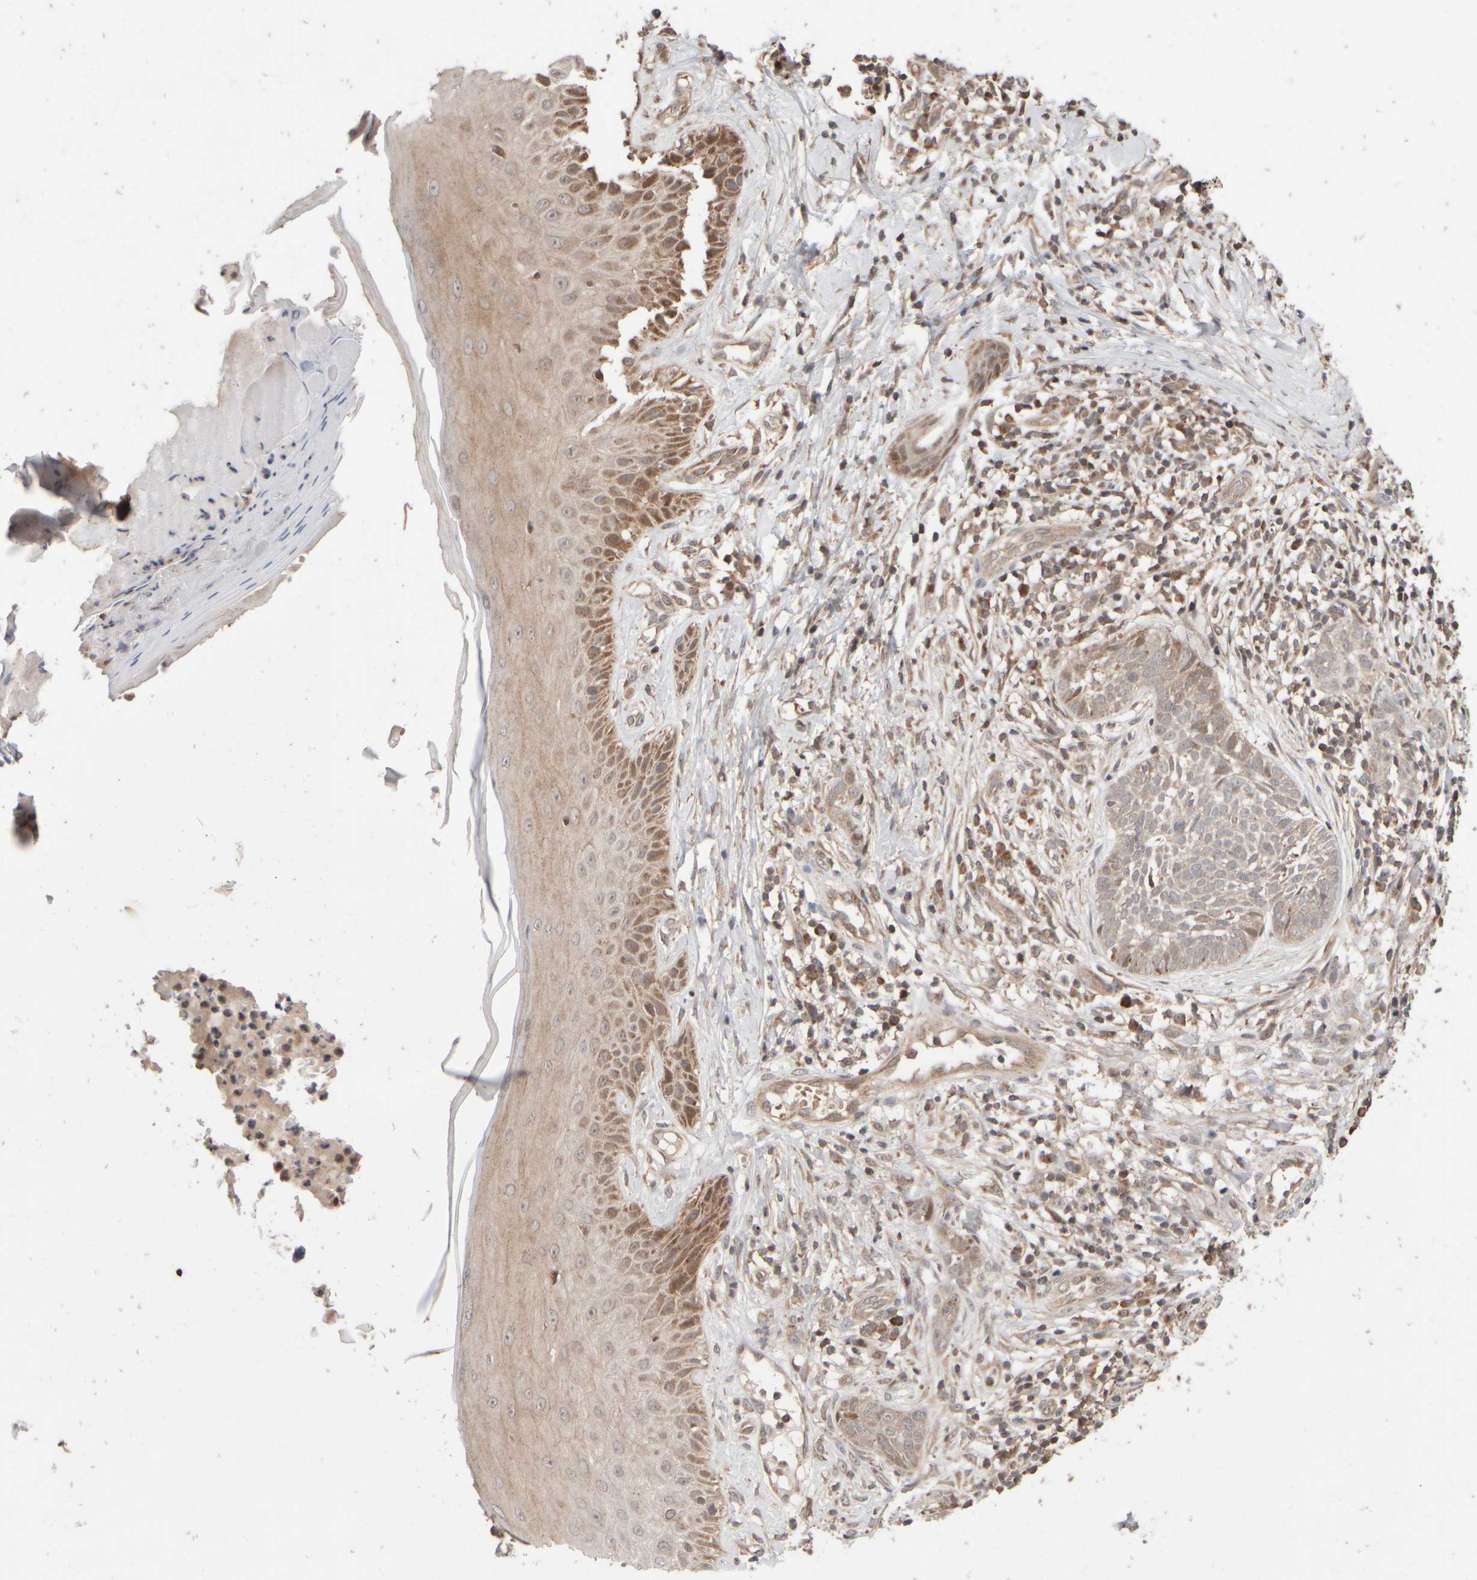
{"staining": {"intensity": "weak", "quantity": "<25%", "location": "cytoplasmic/membranous"}, "tissue": "skin cancer", "cell_type": "Tumor cells", "image_type": "cancer", "snomed": [{"axis": "morphology", "description": "Normal tissue, NOS"}, {"axis": "morphology", "description": "Basal cell carcinoma"}, {"axis": "topography", "description": "Skin"}], "caption": "A high-resolution image shows immunohistochemistry (IHC) staining of skin basal cell carcinoma, which displays no significant positivity in tumor cells.", "gene": "ABHD11", "patient": {"sex": "male", "age": 67}}